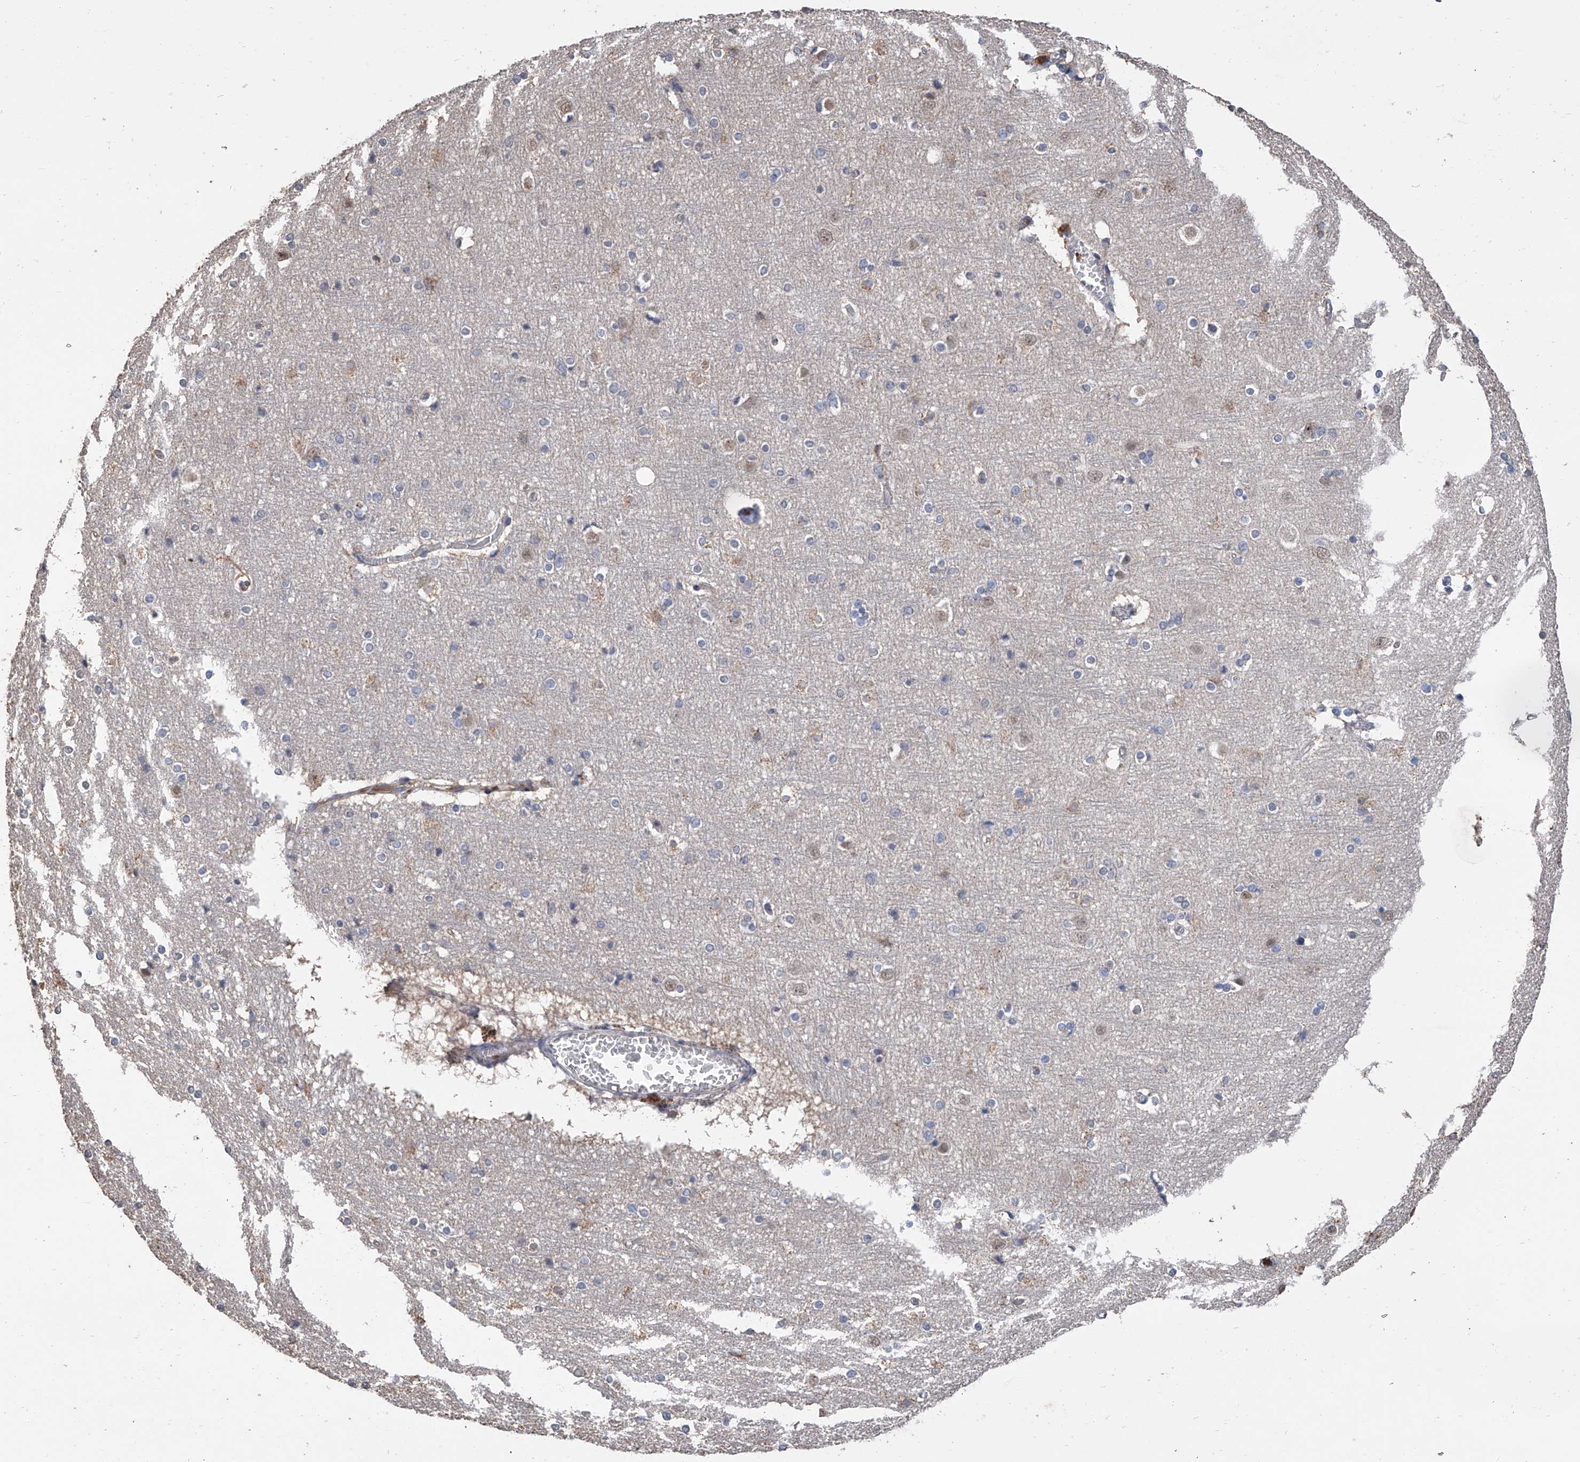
{"staining": {"intensity": "negative", "quantity": "none", "location": "none"}, "tissue": "cerebral cortex", "cell_type": "Endothelial cells", "image_type": "normal", "snomed": [{"axis": "morphology", "description": "Normal tissue, NOS"}, {"axis": "topography", "description": "Cerebral cortex"}], "caption": "This is a photomicrograph of immunohistochemistry (IHC) staining of benign cerebral cortex, which shows no positivity in endothelial cells. Nuclei are stained in blue.", "gene": "GPT", "patient": {"sex": "male", "age": 54}}